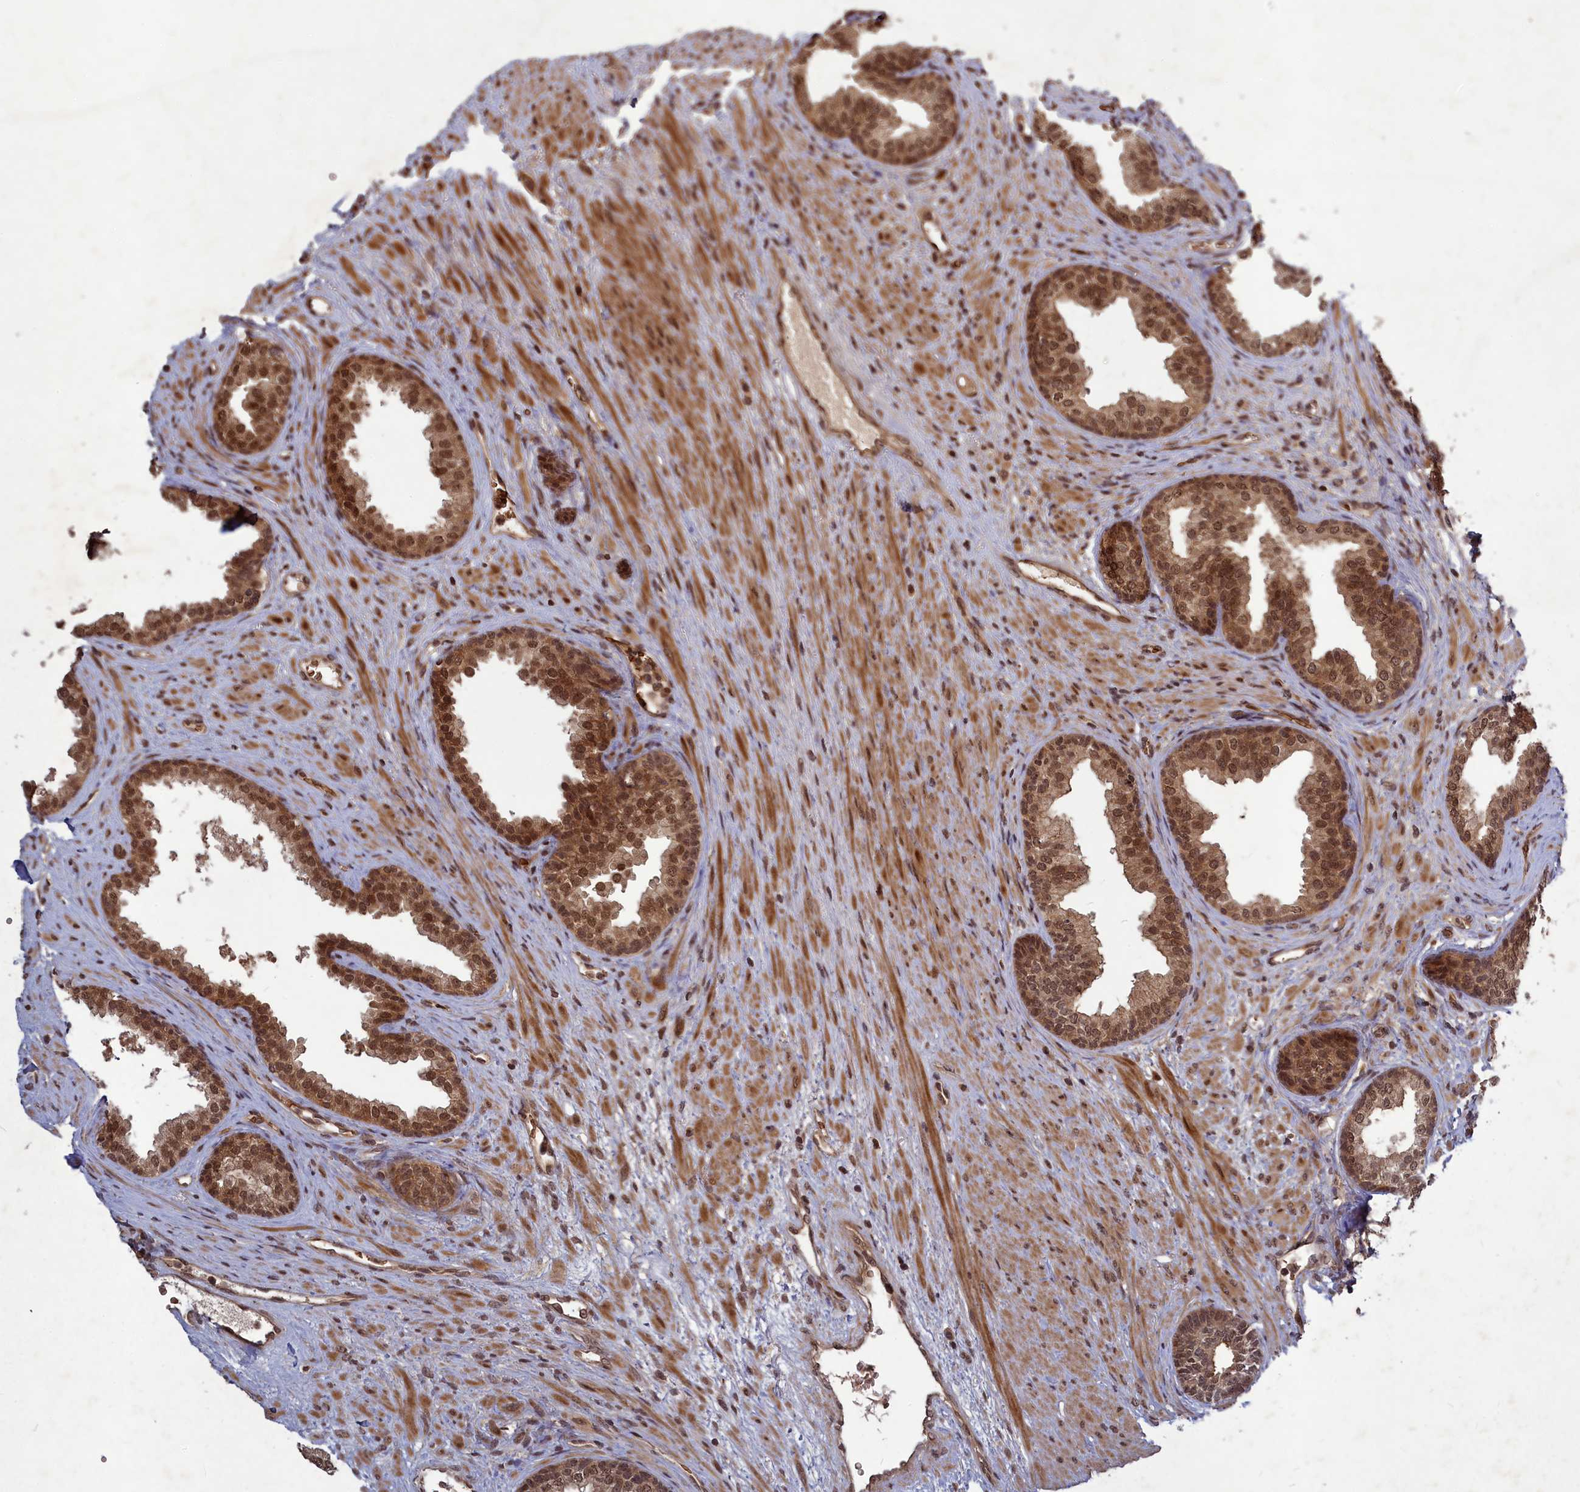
{"staining": {"intensity": "moderate", "quantity": ">75%", "location": "cytoplasmic/membranous,nuclear"}, "tissue": "prostate", "cell_type": "Glandular cells", "image_type": "normal", "snomed": [{"axis": "morphology", "description": "Normal tissue, NOS"}, {"axis": "topography", "description": "Prostate"}], "caption": "Moderate cytoplasmic/membranous,nuclear protein expression is identified in about >75% of glandular cells in prostate.", "gene": "SRMS", "patient": {"sex": "male", "age": 76}}